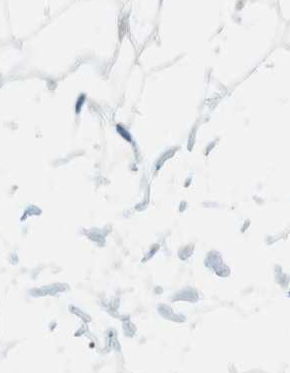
{"staining": {"intensity": "negative", "quantity": "none", "location": "none"}, "tissue": "adipose tissue", "cell_type": "Adipocytes", "image_type": "normal", "snomed": [{"axis": "morphology", "description": "Normal tissue, NOS"}, {"axis": "topography", "description": "Breast"}, {"axis": "topography", "description": "Soft tissue"}], "caption": "Immunohistochemistry micrograph of benign human adipose tissue stained for a protein (brown), which displays no positivity in adipocytes. (Brightfield microscopy of DAB IHC at high magnification).", "gene": "APOB", "patient": {"sex": "female", "age": 75}}